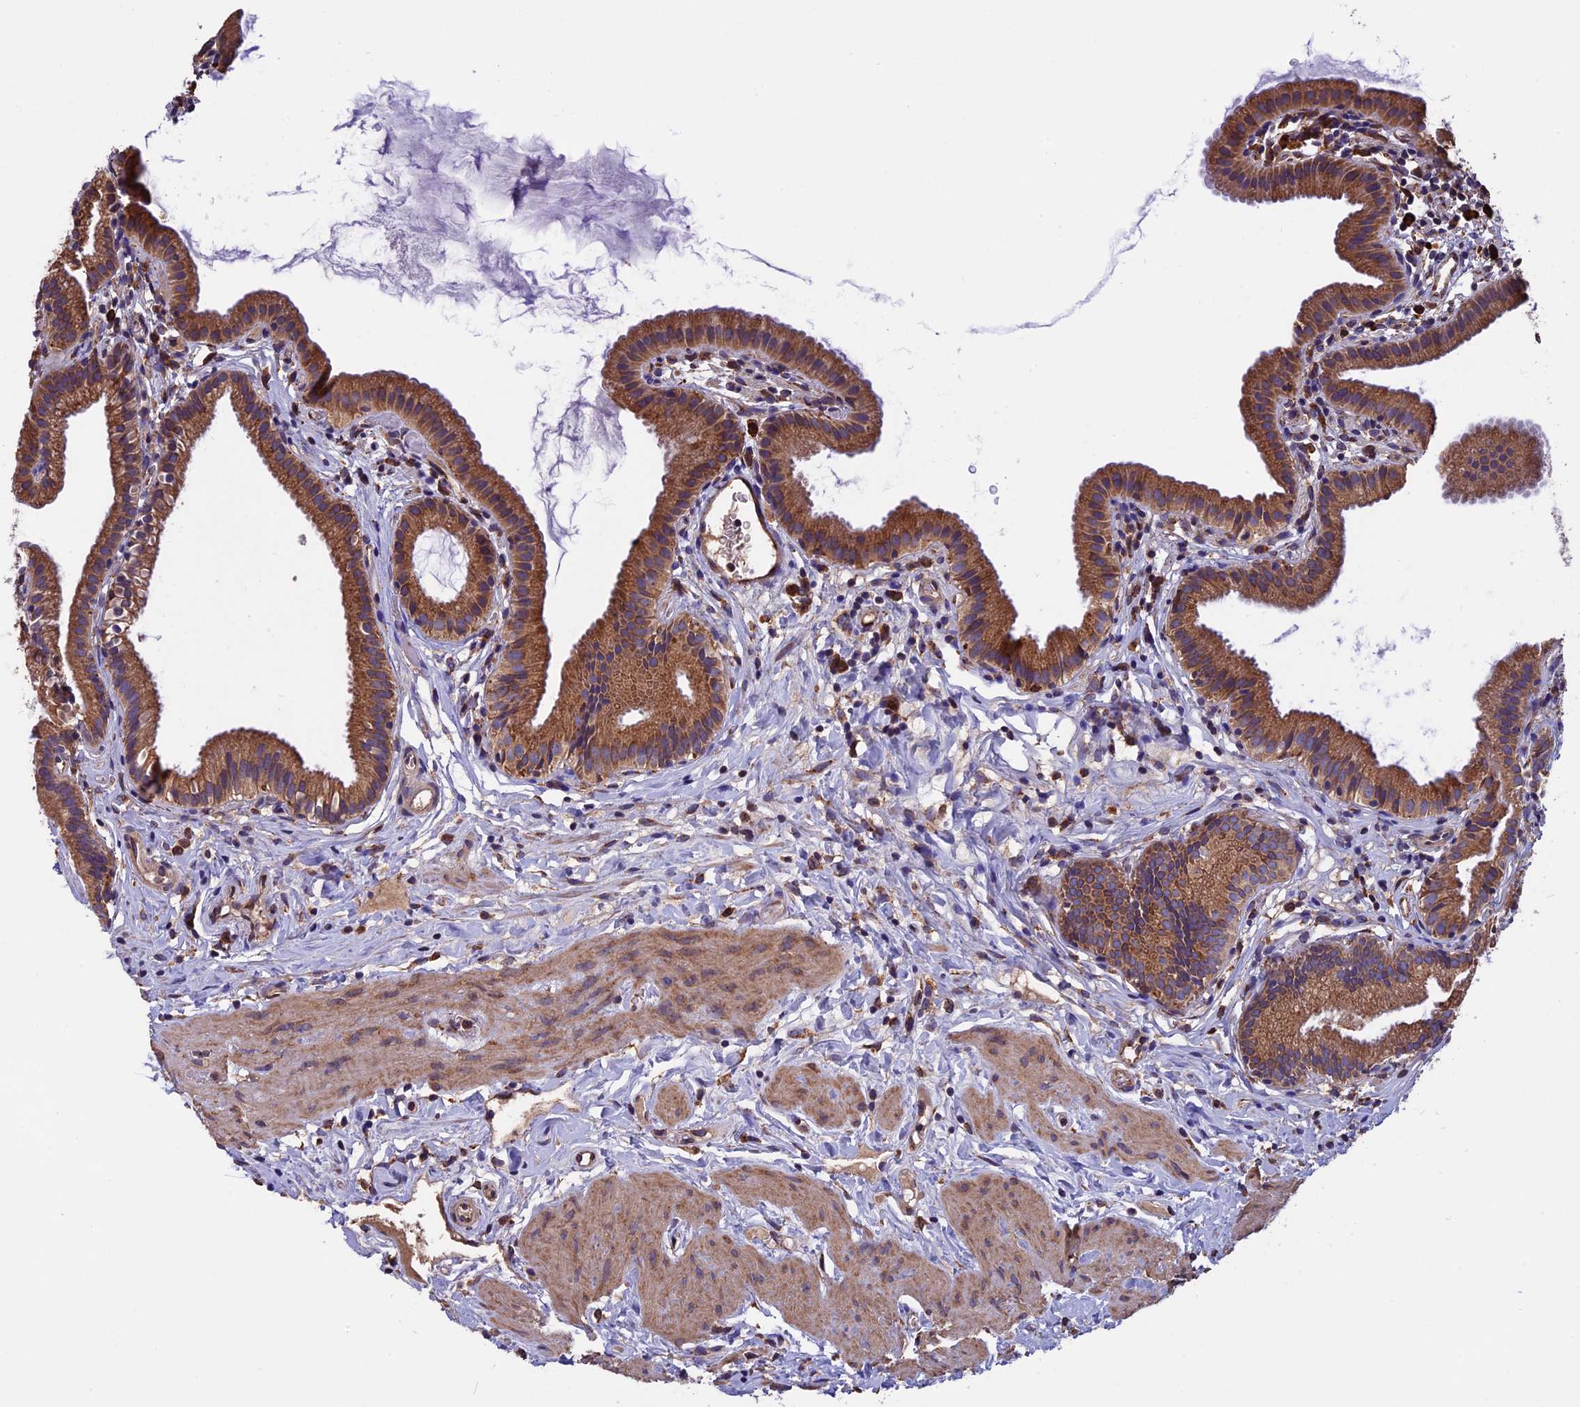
{"staining": {"intensity": "moderate", "quantity": ">75%", "location": "cytoplasmic/membranous"}, "tissue": "gallbladder", "cell_type": "Glandular cells", "image_type": "normal", "snomed": [{"axis": "morphology", "description": "Normal tissue, NOS"}, {"axis": "topography", "description": "Gallbladder"}], "caption": "Protein expression analysis of benign gallbladder exhibits moderate cytoplasmic/membranous positivity in about >75% of glandular cells. (IHC, brightfield microscopy, high magnification).", "gene": "BTBD3", "patient": {"sex": "female", "age": 46}}